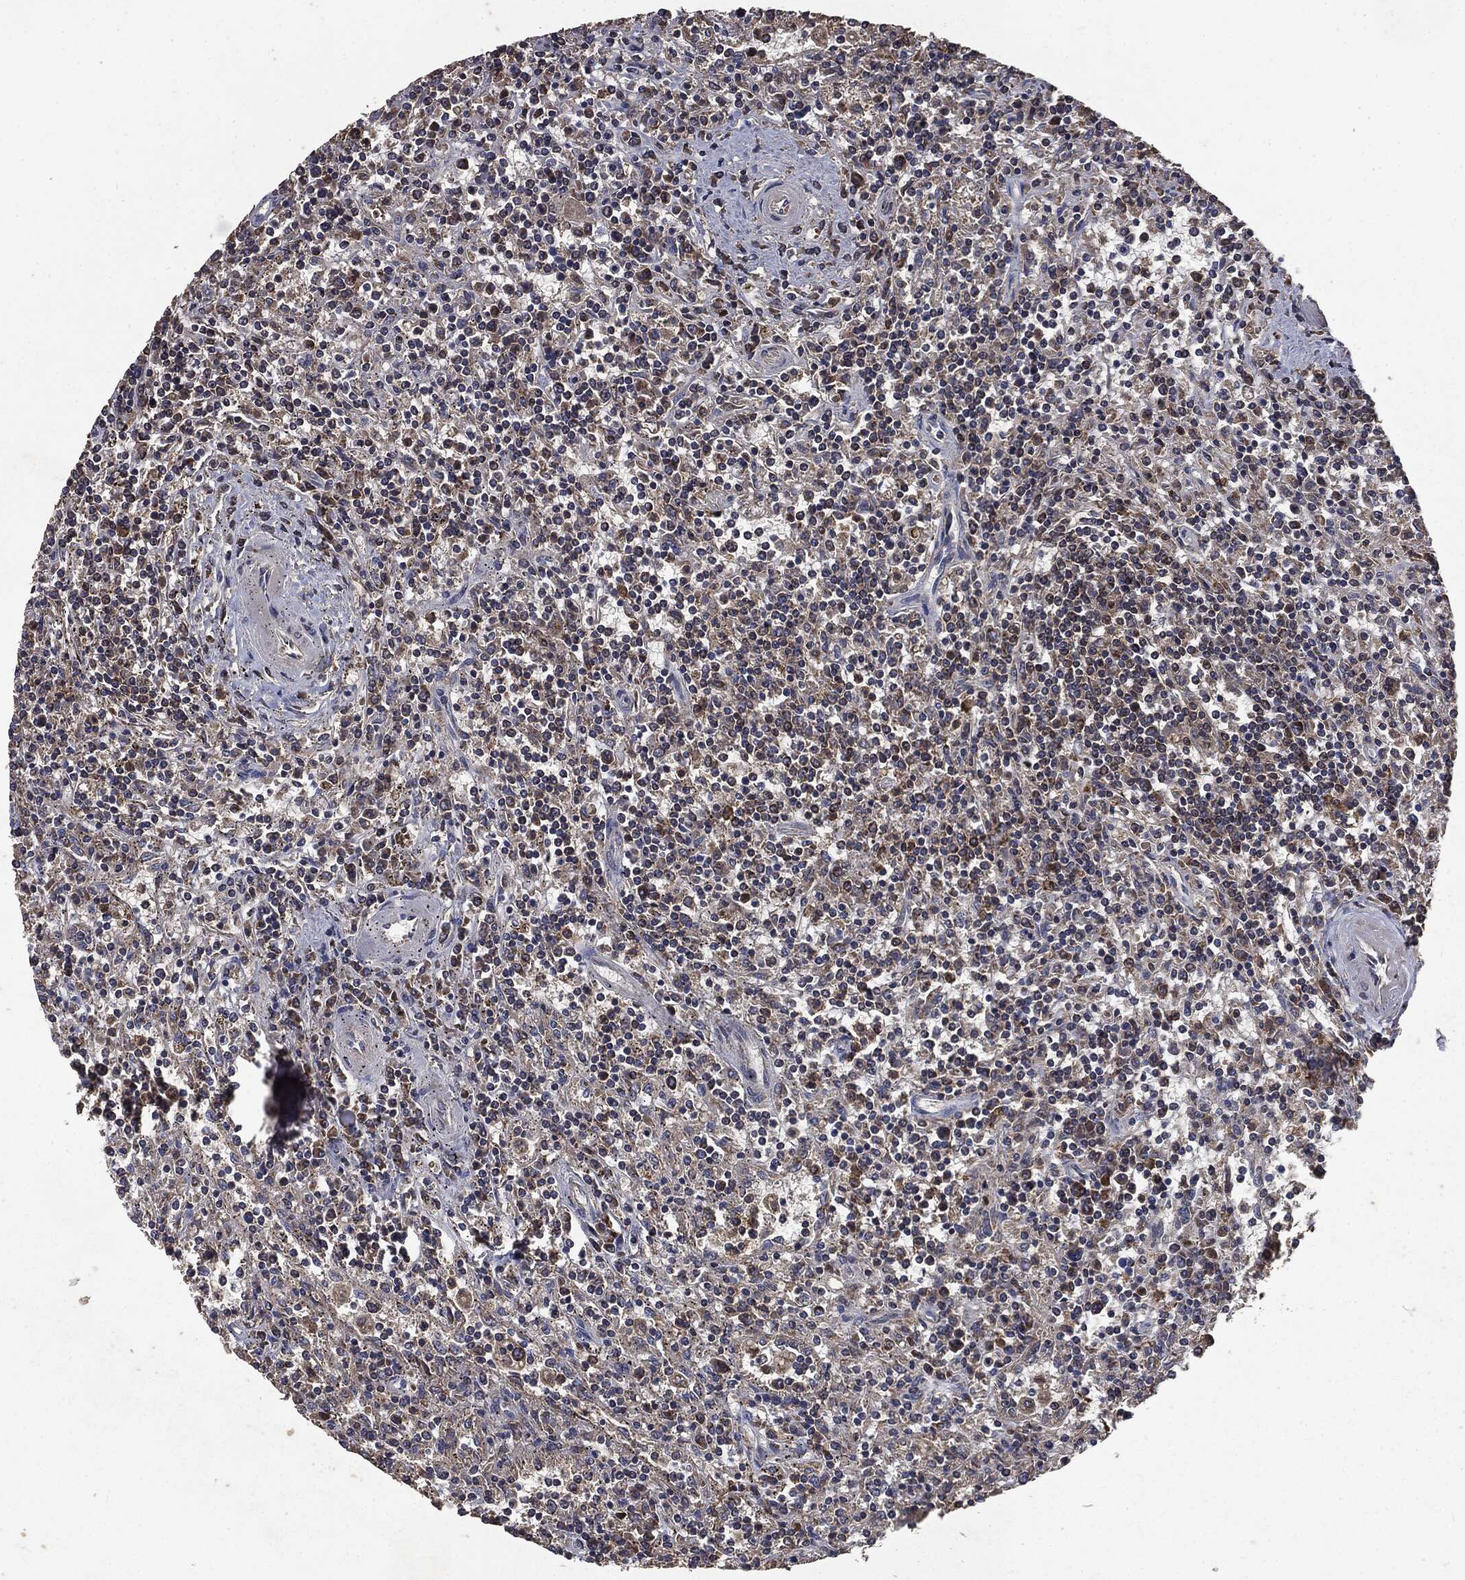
{"staining": {"intensity": "weak", "quantity": "<25%", "location": "cytoplasmic/membranous"}, "tissue": "lymphoma", "cell_type": "Tumor cells", "image_type": "cancer", "snomed": [{"axis": "morphology", "description": "Malignant lymphoma, non-Hodgkin's type, Low grade"}, {"axis": "topography", "description": "Spleen"}], "caption": "The immunohistochemistry (IHC) histopathology image has no significant expression in tumor cells of low-grade malignant lymphoma, non-Hodgkin's type tissue. (Immunohistochemistry, brightfield microscopy, high magnification).", "gene": "MAPK6", "patient": {"sex": "male", "age": 62}}